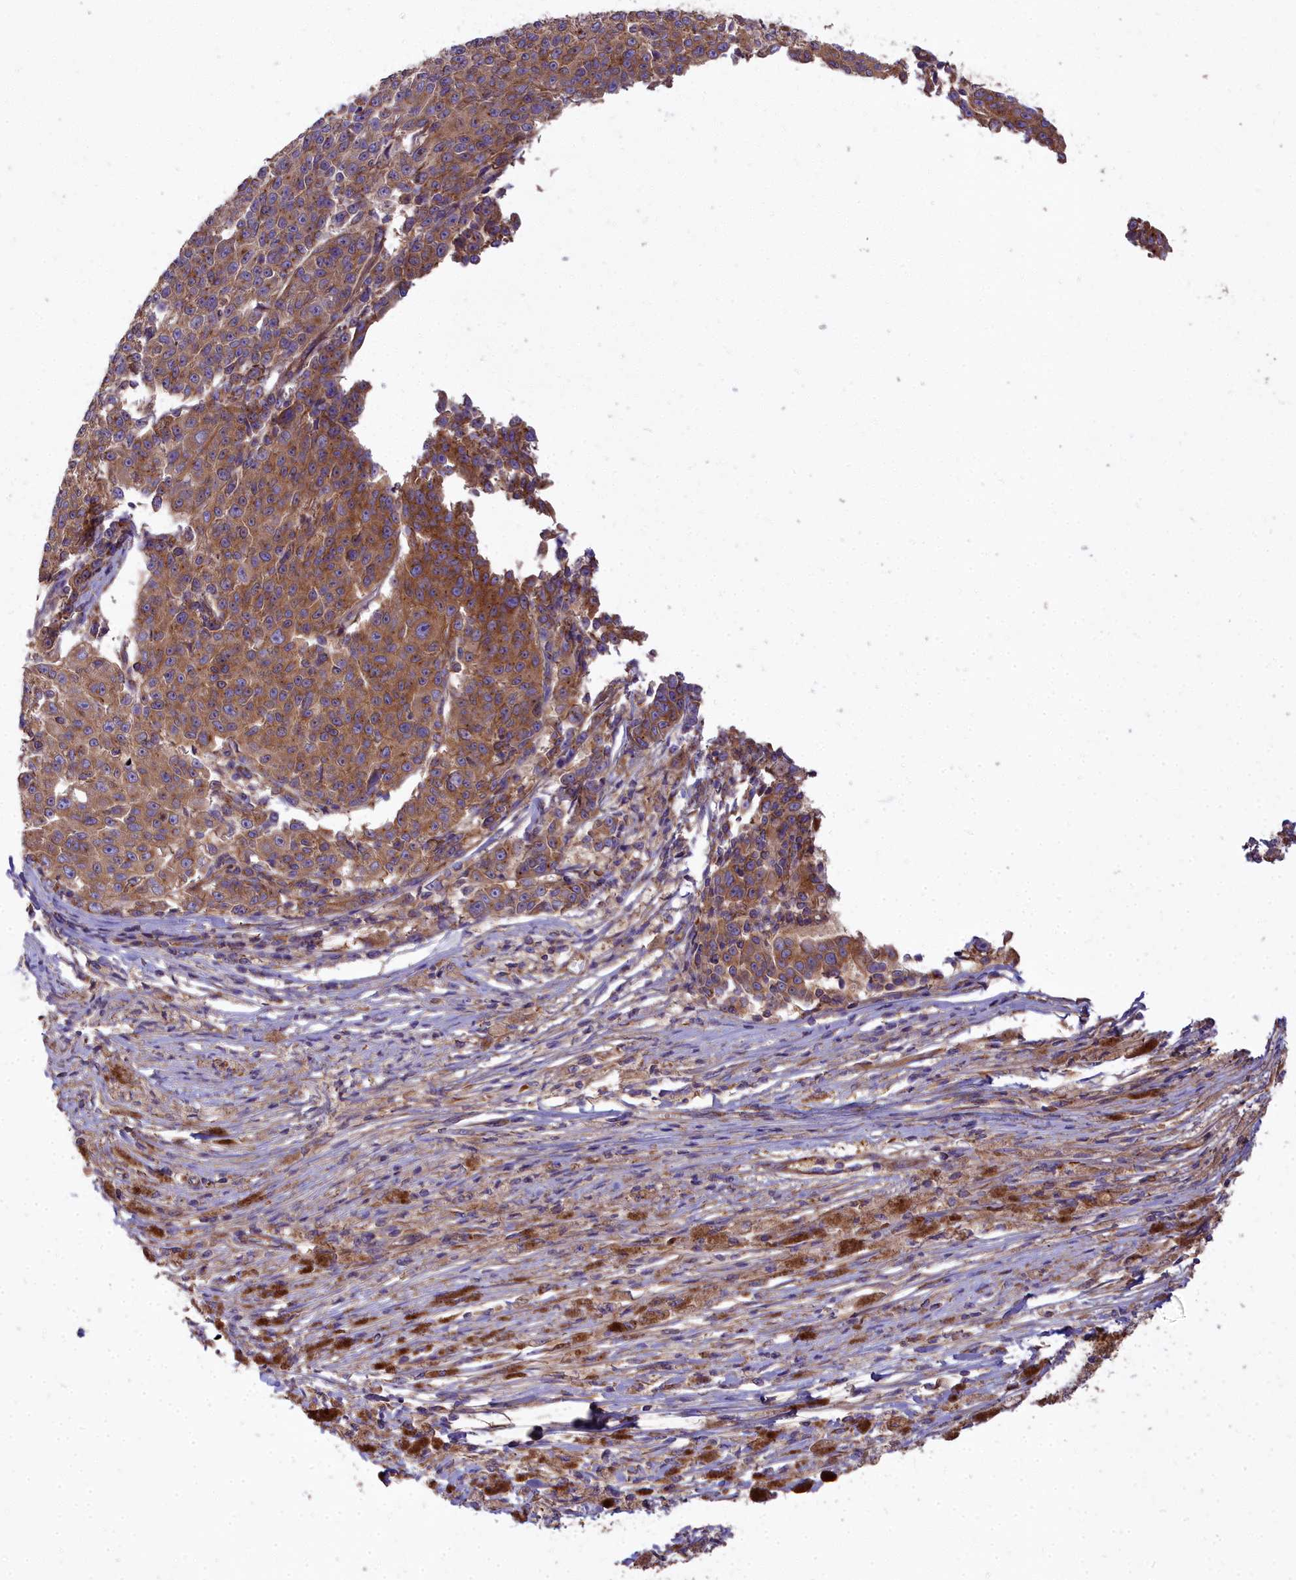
{"staining": {"intensity": "moderate", "quantity": ">75%", "location": "cytoplasmic/membranous"}, "tissue": "melanoma", "cell_type": "Tumor cells", "image_type": "cancer", "snomed": [{"axis": "morphology", "description": "Malignant melanoma, NOS"}, {"axis": "topography", "description": "Skin"}], "caption": "Protein expression analysis of human malignant melanoma reveals moderate cytoplasmic/membranous positivity in approximately >75% of tumor cells.", "gene": "DCTN3", "patient": {"sex": "female", "age": 52}}